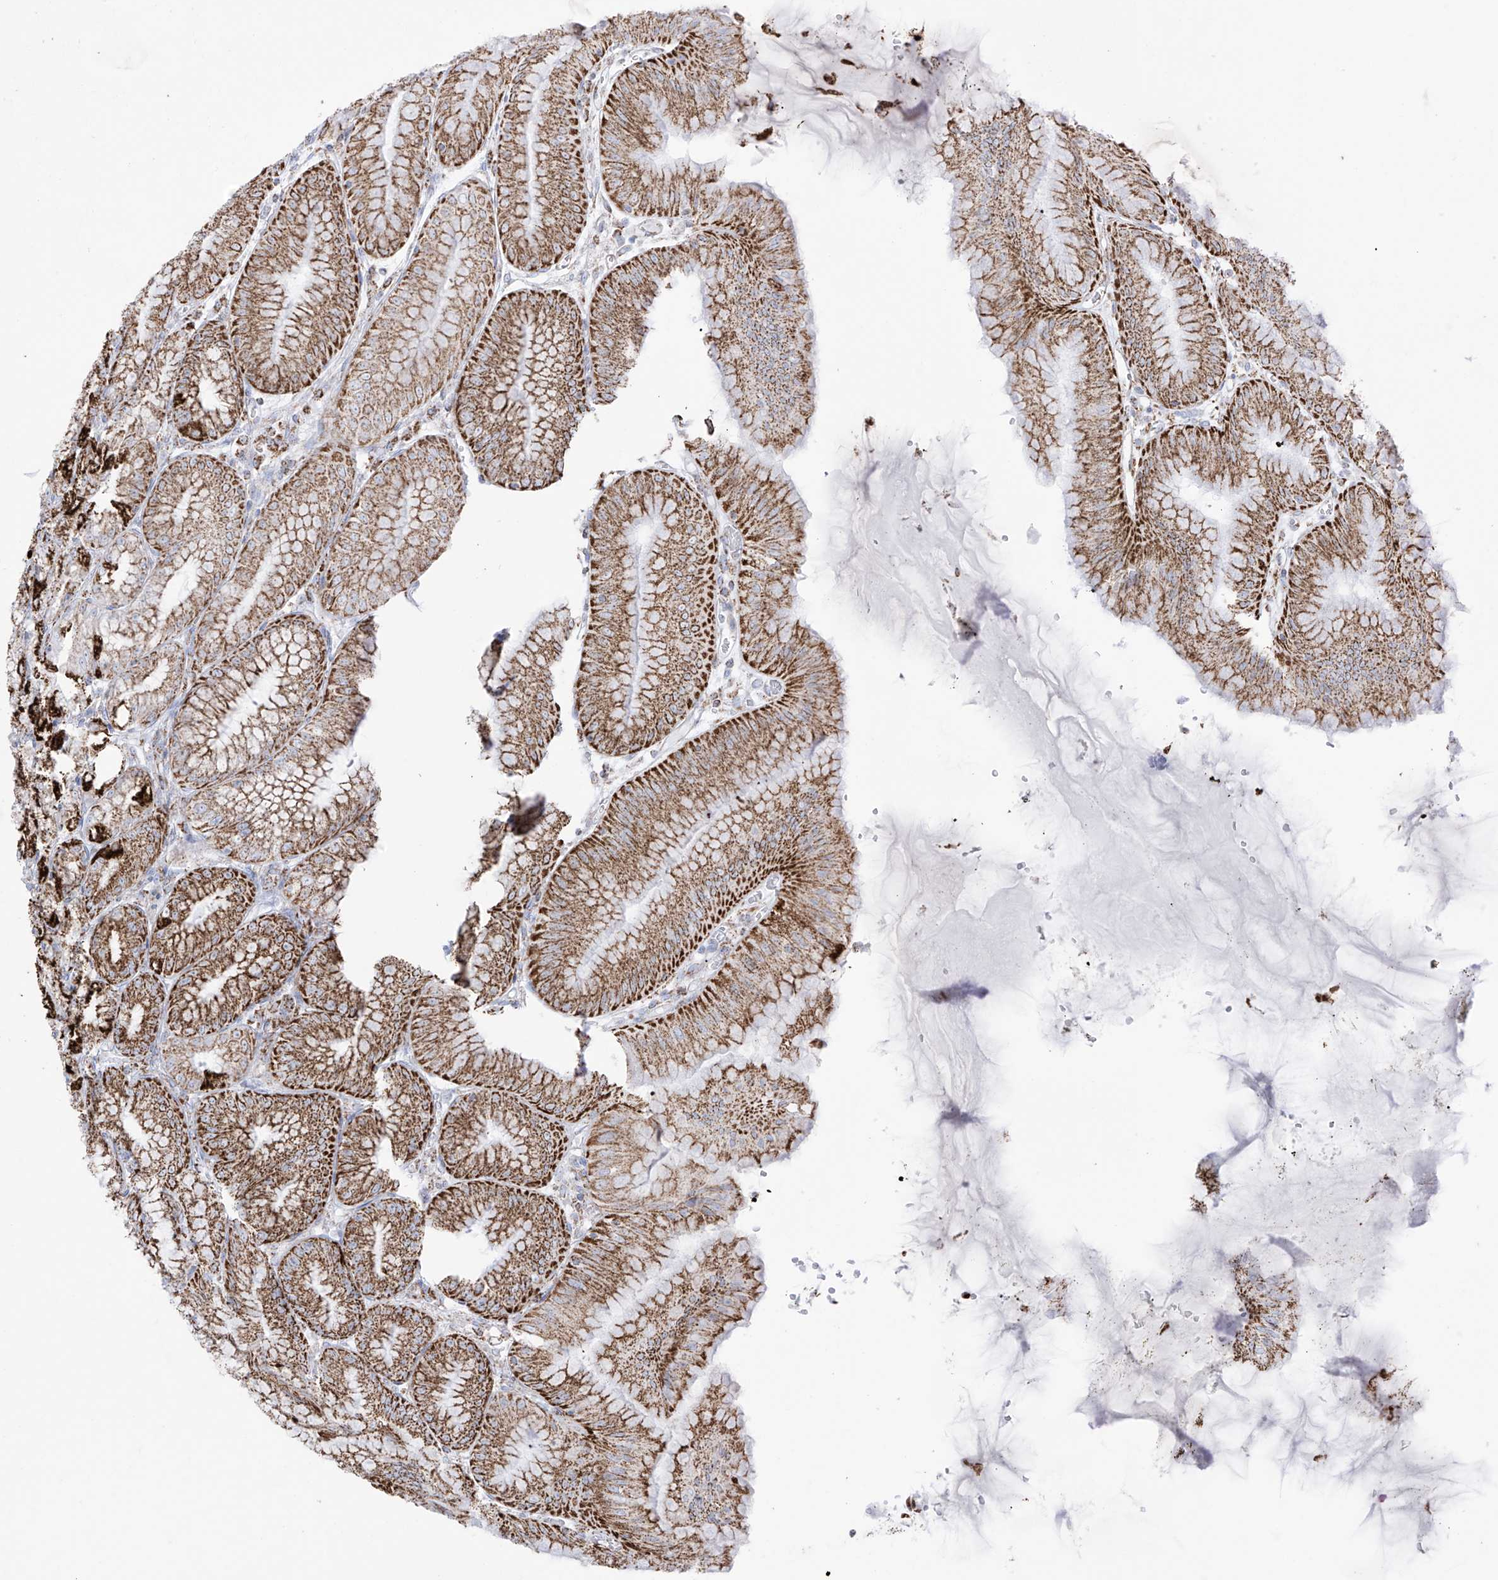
{"staining": {"intensity": "strong", "quantity": ">75%", "location": "cytoplasmic/membranous"}, "tissue": "stomach", "cell_type": "Glandular cells", "image_type": "normal", "snomed": [{"axis": "morphology", "description": "Normal tissue, NOS"}, {"axis": "topography", "description": "Stomach, lower"}], "caption": "Stomach stained for a protein (brown) demonstrates strong cytoplasmic/membranous positive expression in about >75% of glandular cells.", "gene": "XKR3", "patient": {"sex": "male", "age": 71}}